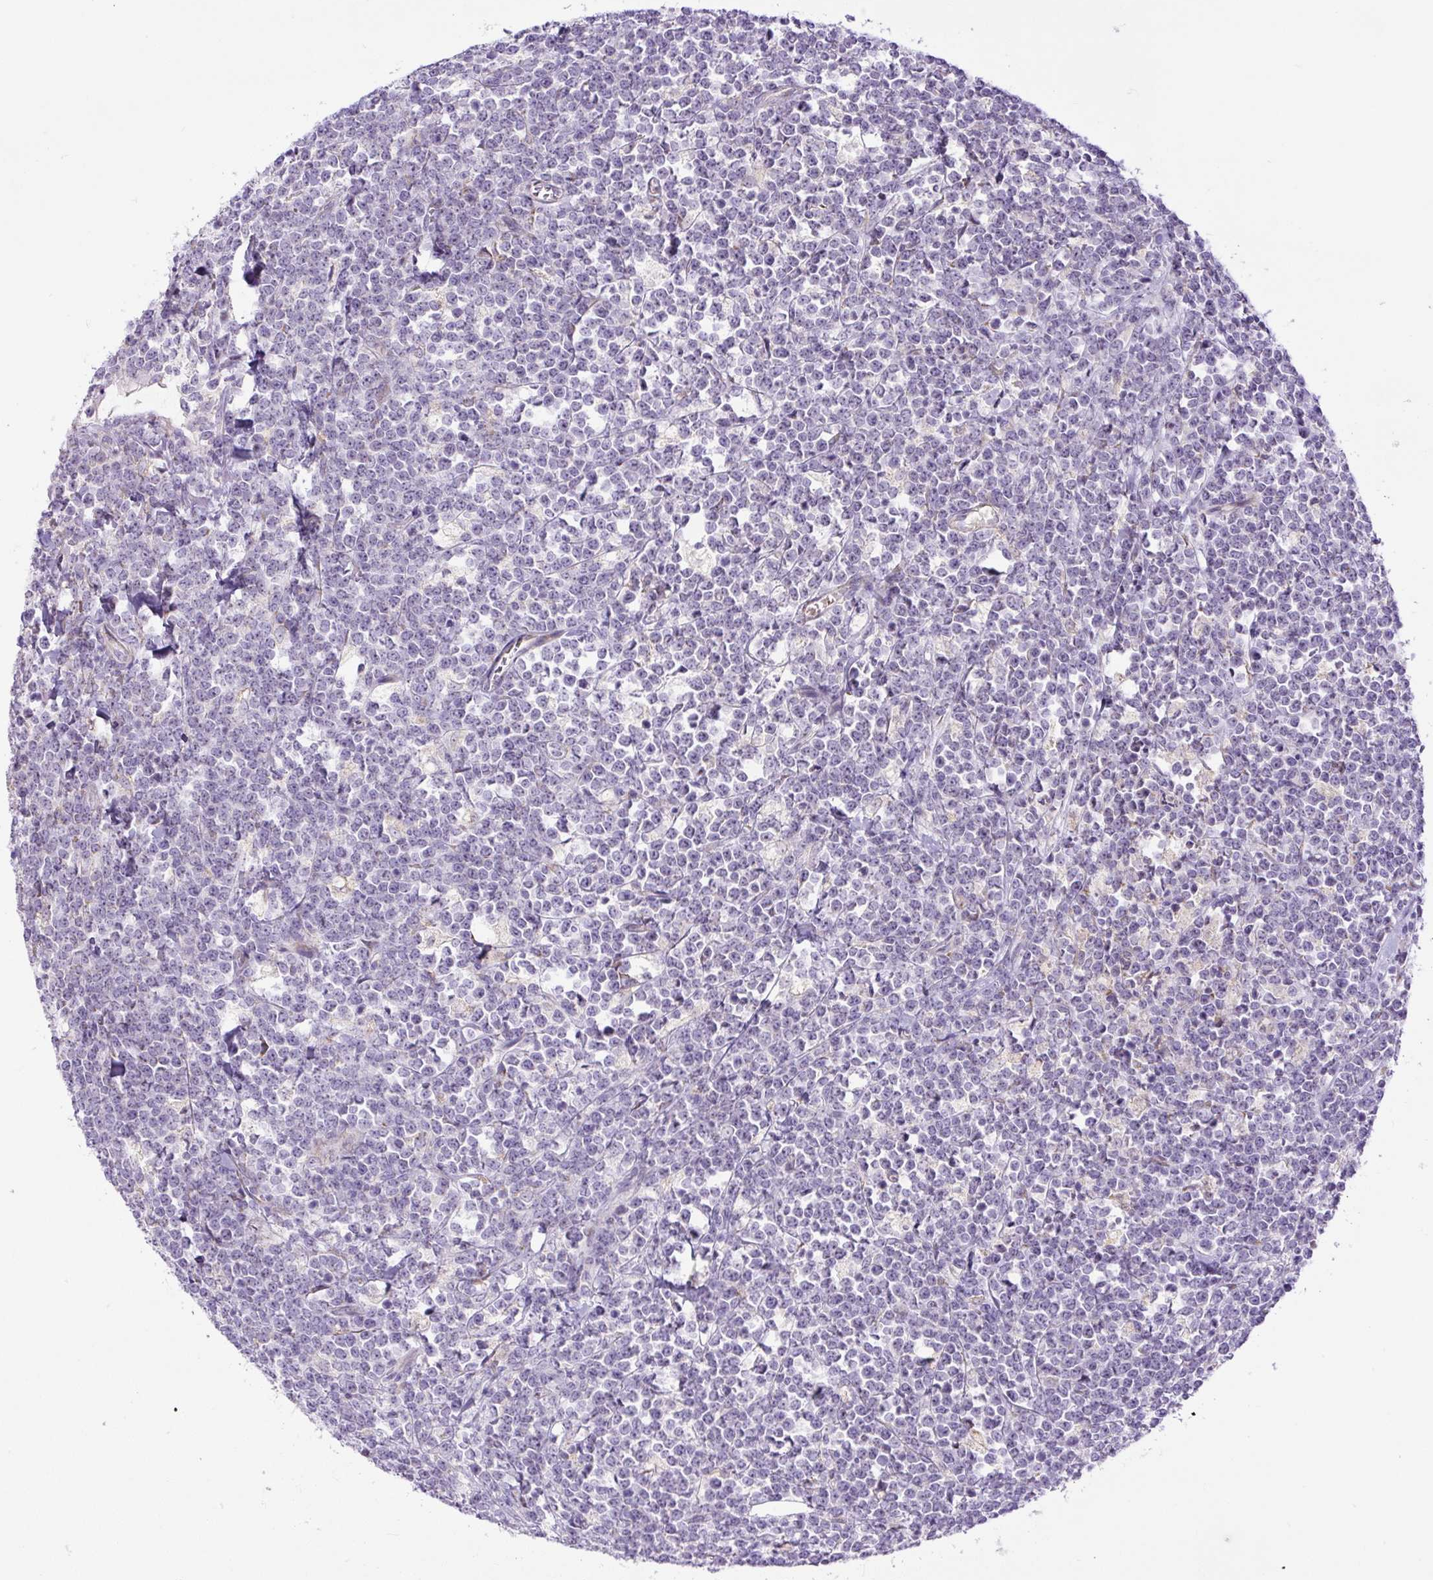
{"staining": {"intensity": "negative", "quantity": "none", "location": "none"}, "tissue": "lymphoma", "cell_type": "Tumor cells", "image_type": "cancer", "snomed": [{"axis": "morphology", "description": "Malignant lymphoma, non-Hodgkin's type, High grade"}, {"axis": "topography", "description": "Small intestine"}, {"axis": "topography", "description": "Colon"}], "caption": "The photomicrograph reveals no significant expression in tumor cells of lymphoma.", "gene": "ZNF596", "patient": {"sex": "male", "age": 8}}